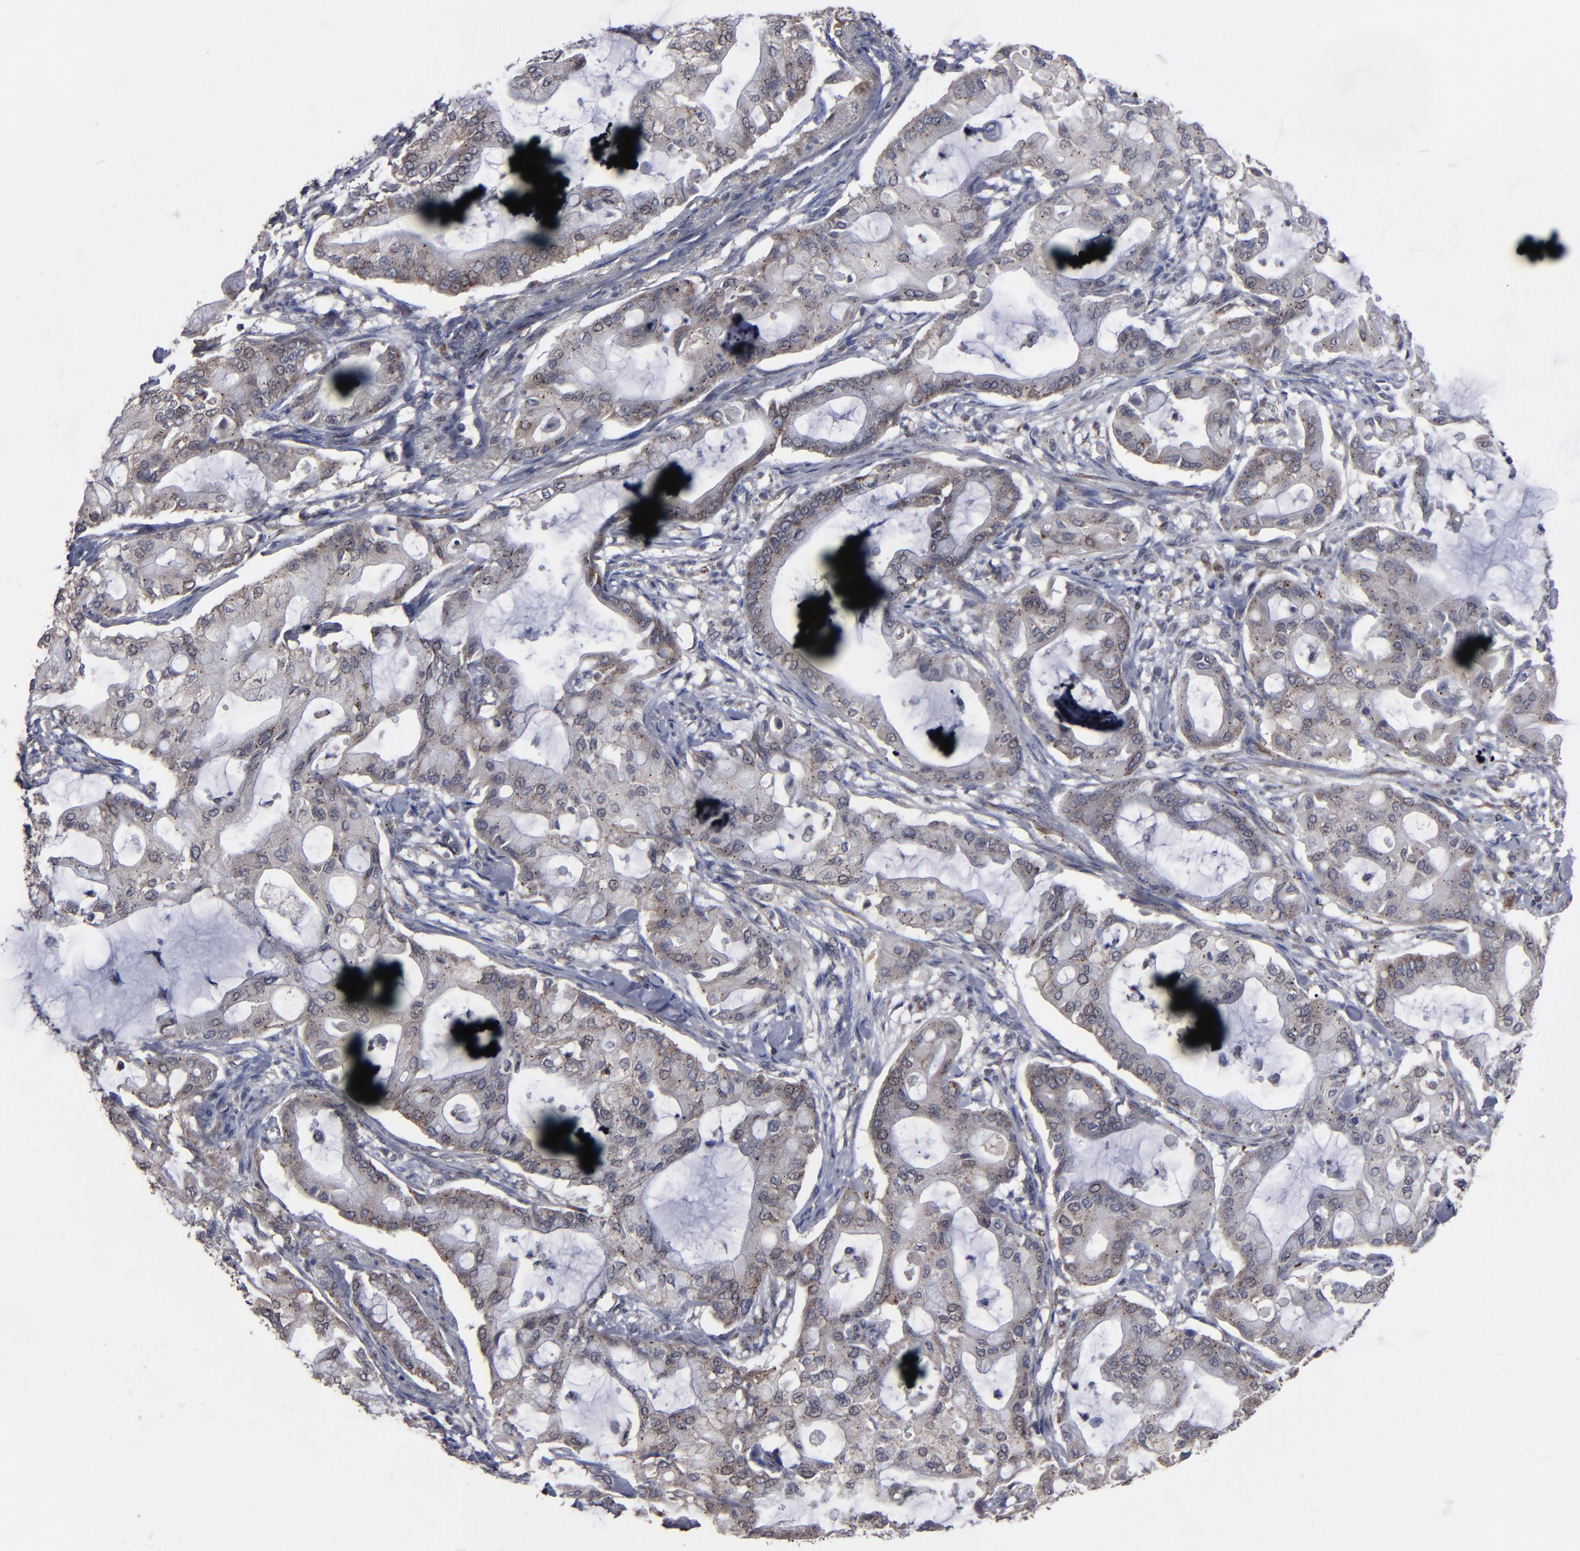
{"staining": {"intensity": "weak", "quantity": "25%-75%", "location": "cytoplasmic/membranous,nuclear"}, "tissue": "pancreatic cancer", "cell_type": "Tumor cells", "image_type": "cancer", "snomed": [{"axis": "morphology", "description": "Adenocarcinoma, NOS"}, {"axis": "morphology", "description": "Adenocarcinoma, metastatic, NOS"}, {"axis": "topography", "description": "Lymph node"}, {"axis": "topography", "description": "Pancreas"}, {"axis": "topography", "description": "Duodenum"}], "caption": "Immunohistochemical staining of human adenocarcinoma (pancreatic) shows weak cytoplasmic/membranous and nuclear protein expression in approximately 25%-75% of tumor cells. The staining is performed using DAB (3,3'-diaminobenzidine) brown chromogen to label protein expression. The nuclei are counter-stained blue using hematoxylin.", "gene": "KIAA2026", "patient": {"sex": "female", "age": 64}}